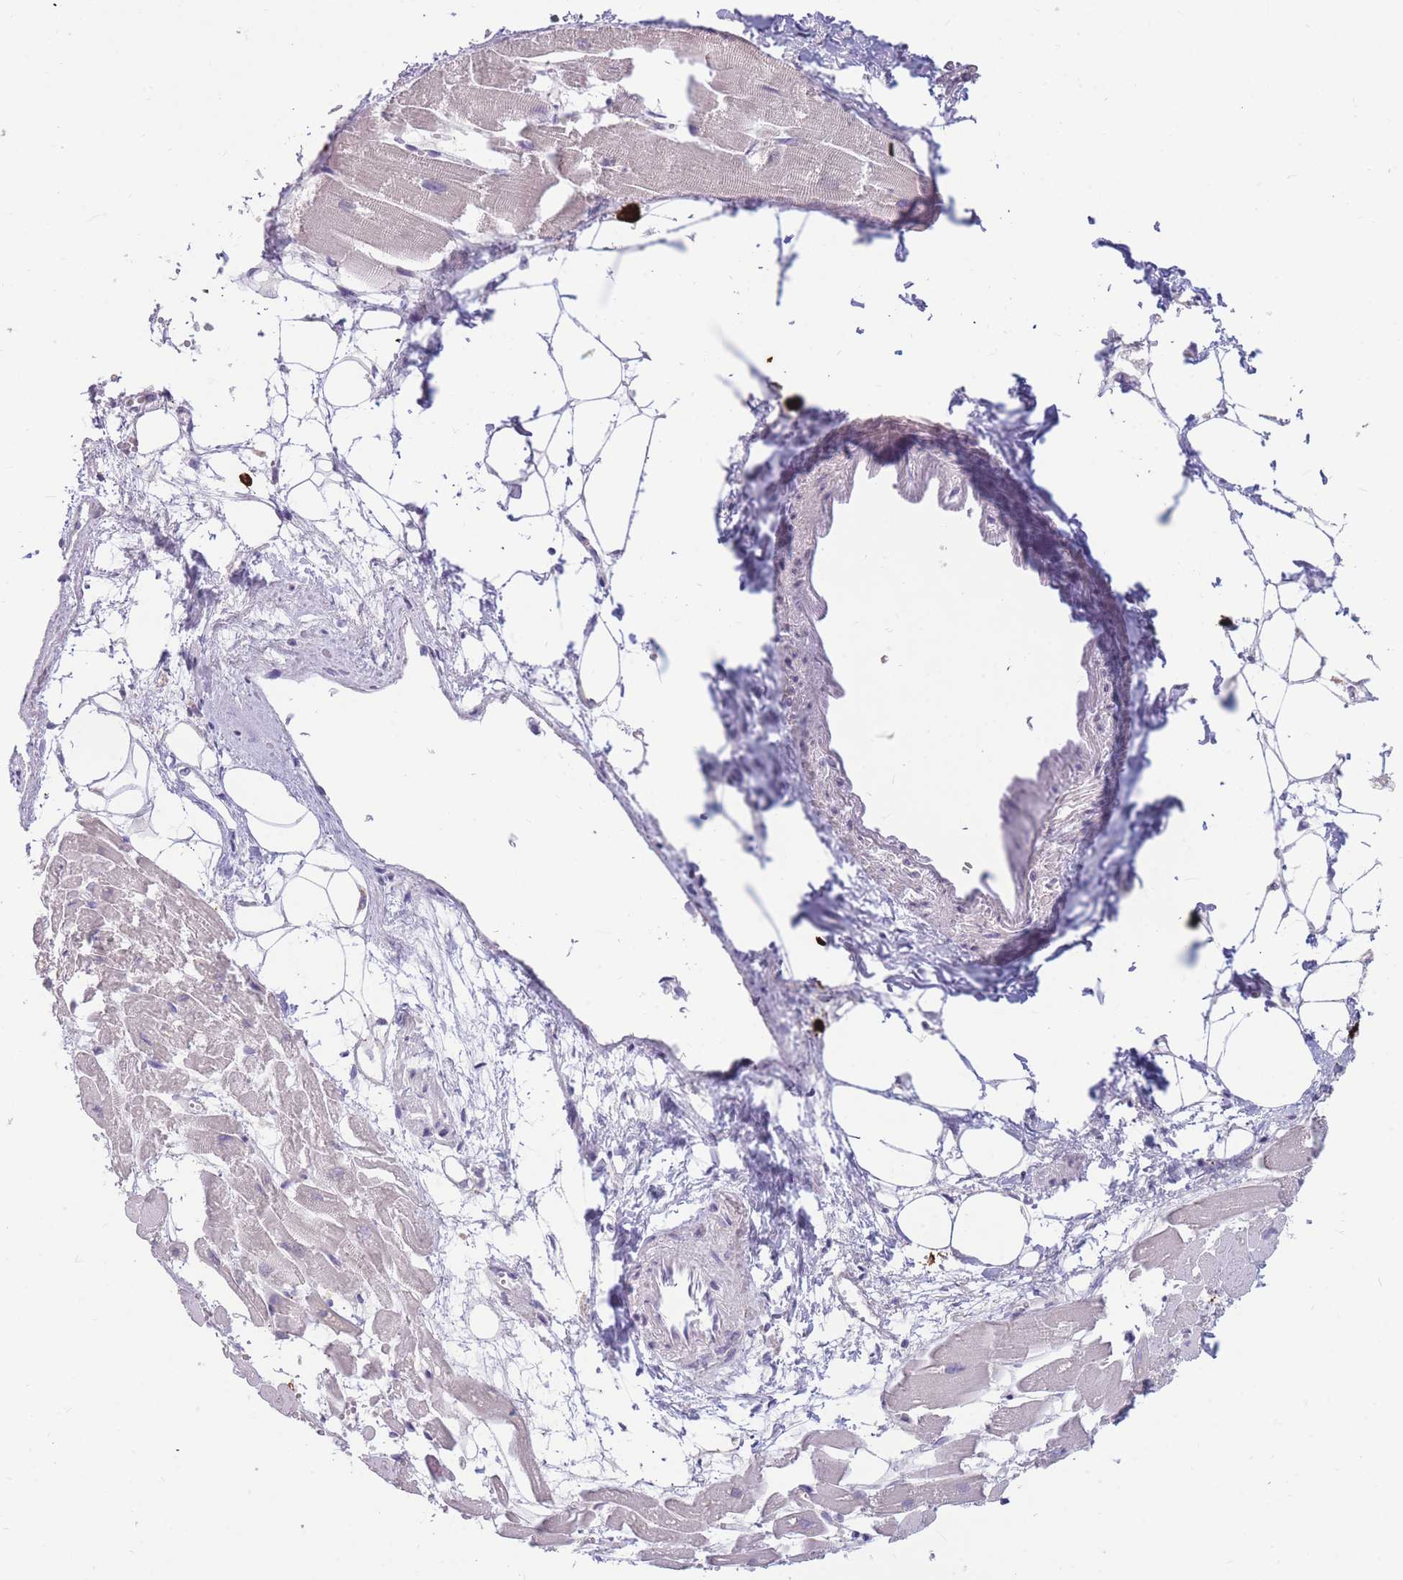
{"staining": {"intensity": "negative", "quantity": "none", "location": "none"}, "tissue": "heart muscle", "cell_type": "Cardiomyocytes", "image_type": "normal", "snomed": [{"axis": "morphology", "description": "Normal tissue, NOS"}, {"axis": "topography", "description": "Heart"}], "caption": "Human heart muscle stained for a protein using immunohistochemistry exhibits no expression in cardiomyocytes.", "gene": "TPSD1", "patient": {"sex": "female", "age": 64}}